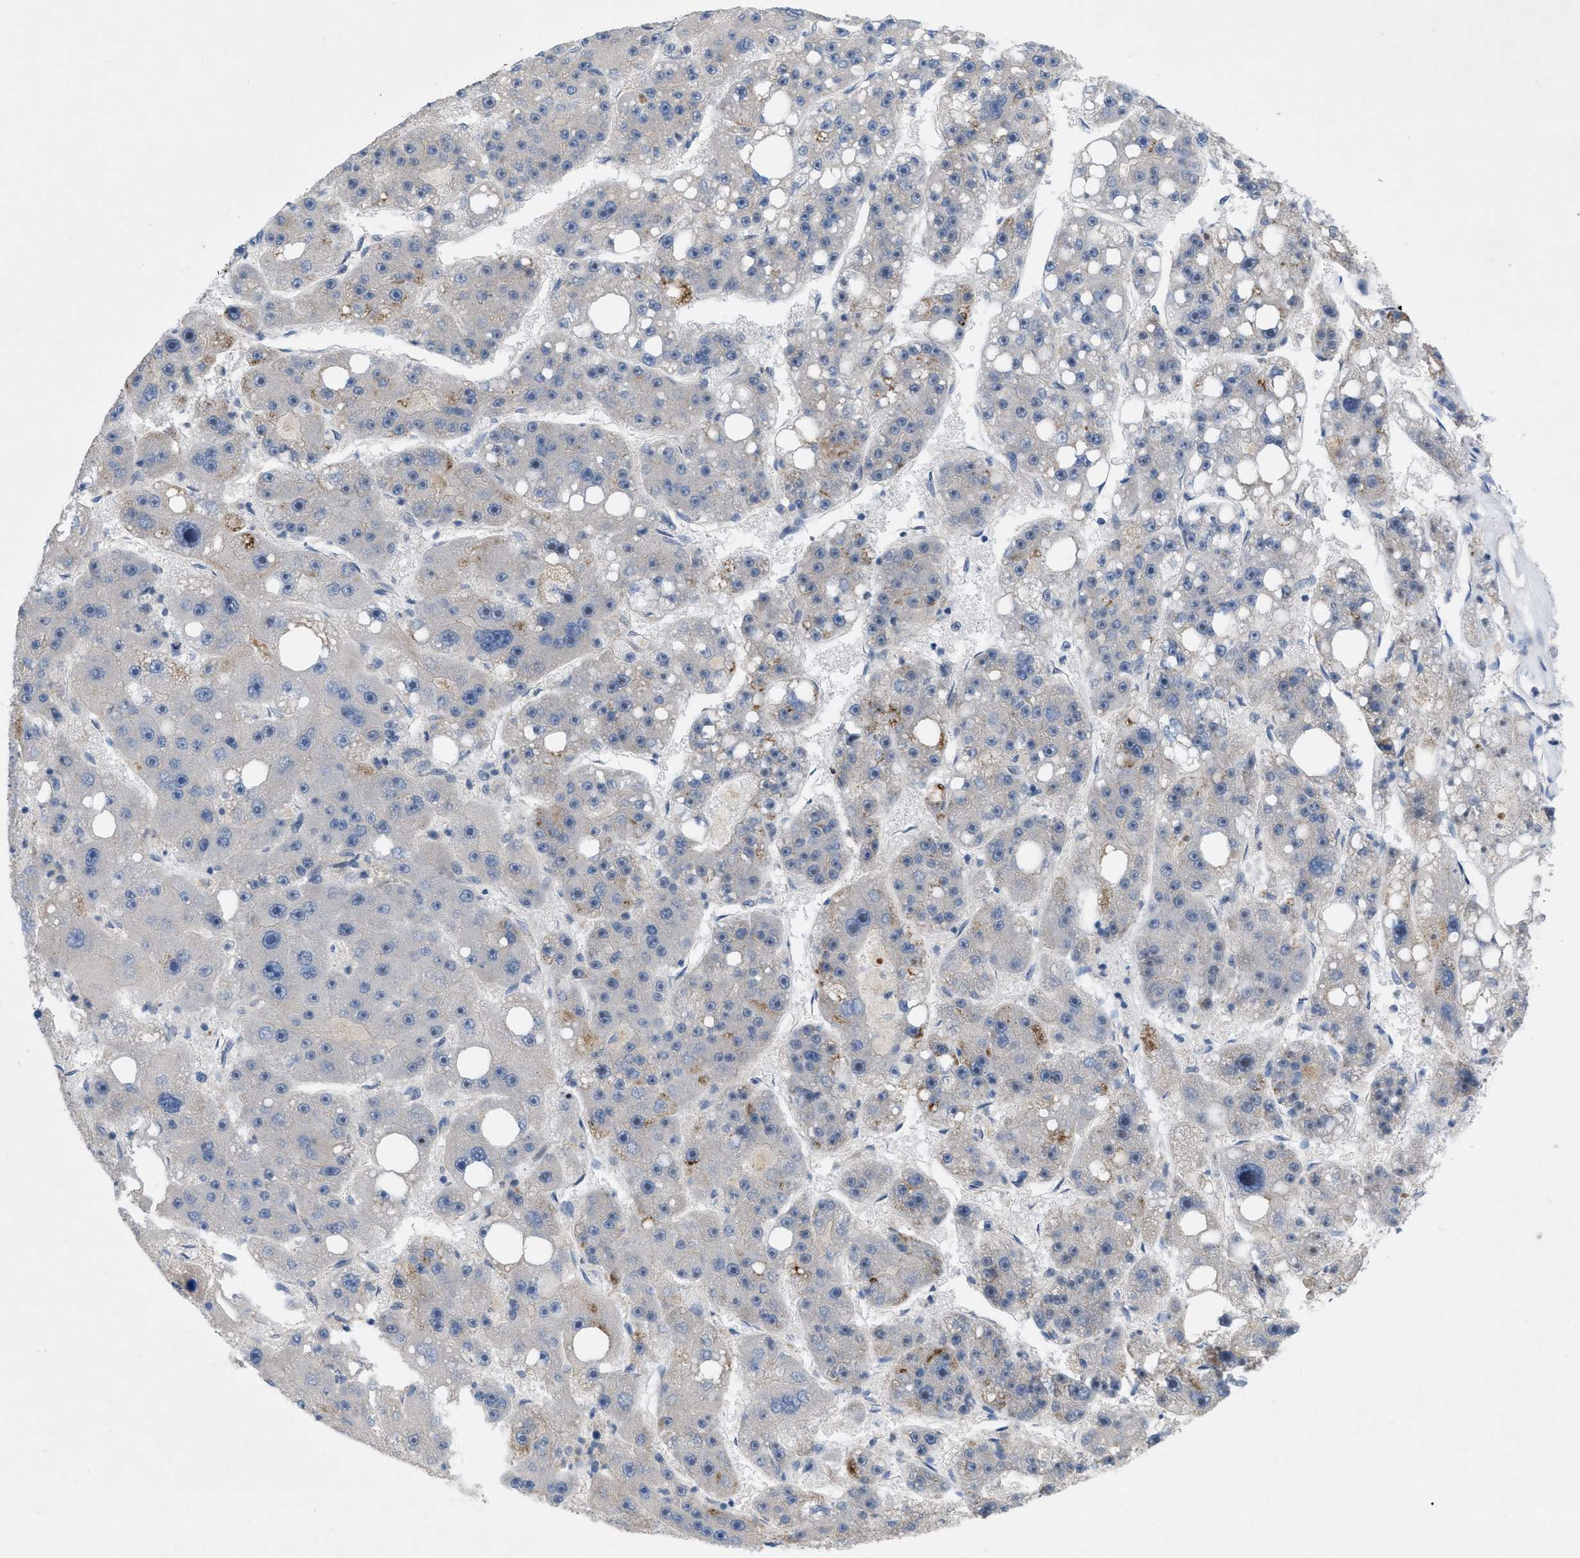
{"staining": {"intensity": "negative", "quantity": "none", "location": "none"}, "tissue": "liver cancer", "cell_type": "Tumor cells", "image_type": "cancer", "snomed": [{"axis": "morphology", "description": "Carcinoma, Hepatocellular, NOS"}, {"axis": "topography", "description": "Liver"}], "caption": "High power microscopy micrograph of an IHC photomicrograph of liver hepatocellular carcinoma, revealing no significant expression in tumor cells.", "gene": "NDEL1", "patient": {"sex": "female", "age": 61}}